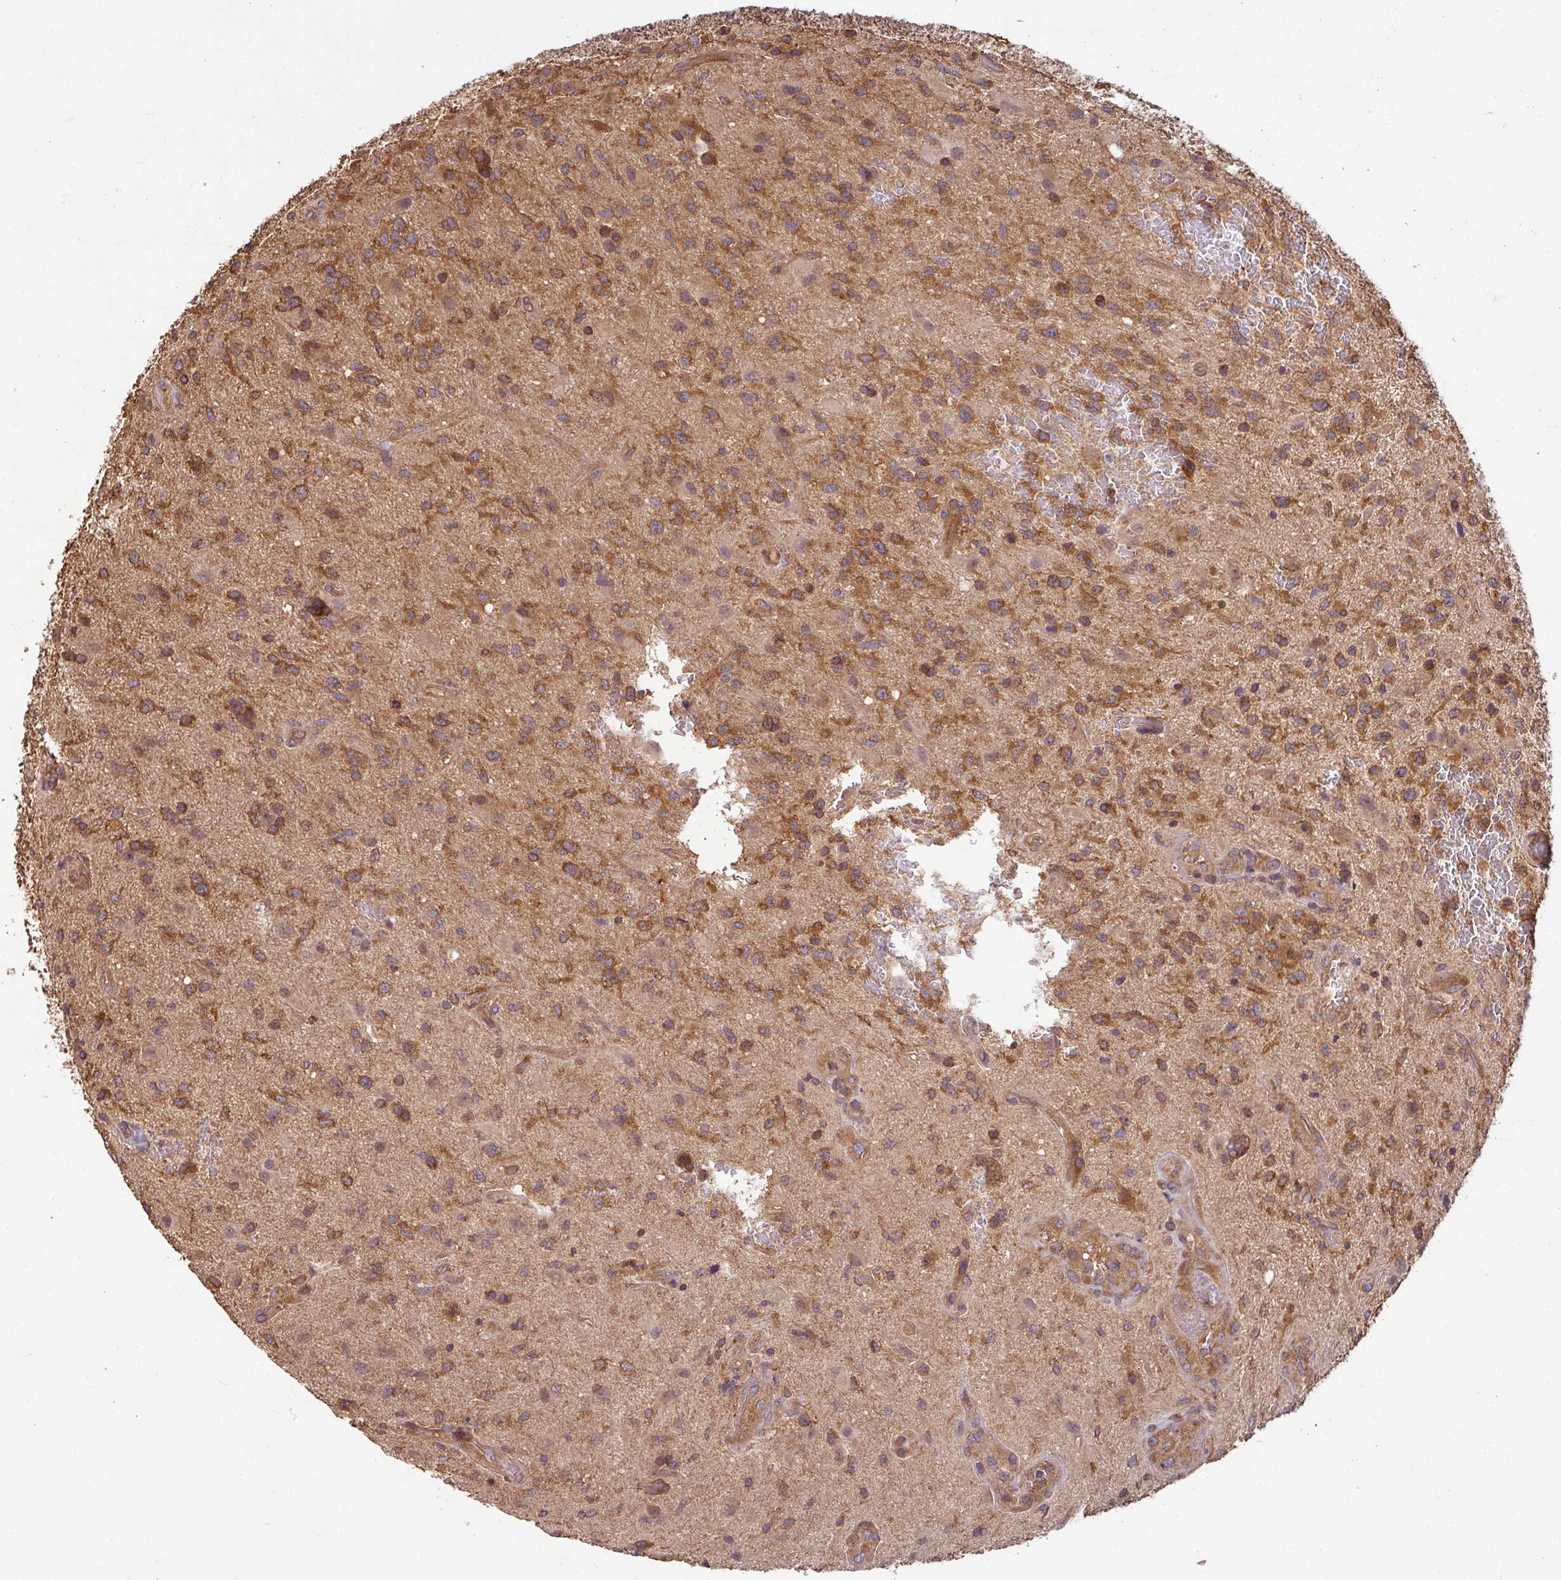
{"staining": {"intensity": "moderate", "quantity": ">75%", "location": "cytoplasmic/membranous"}, "tissue": "glioma", "cell_type": "Tumor cells", "image_type": "cancer", "snomed": [{"axis": "morphology", "description": "Glioma, malignant, High grade"}, {"axis": "topography", "description": "Brain"}], "caption": "Malignant glioma (high-grade) stained with immunohistochemistry (IHC) shows moderate cytoplasmic/membranous positivity in about >75% of tumor cells. Using DAB (brown) and hematoxylin (blue) stains, captured at high magnification using brightfield microscopy.", "gene": "GSPT1", "patient": {"sex": "male", "age": 67}}